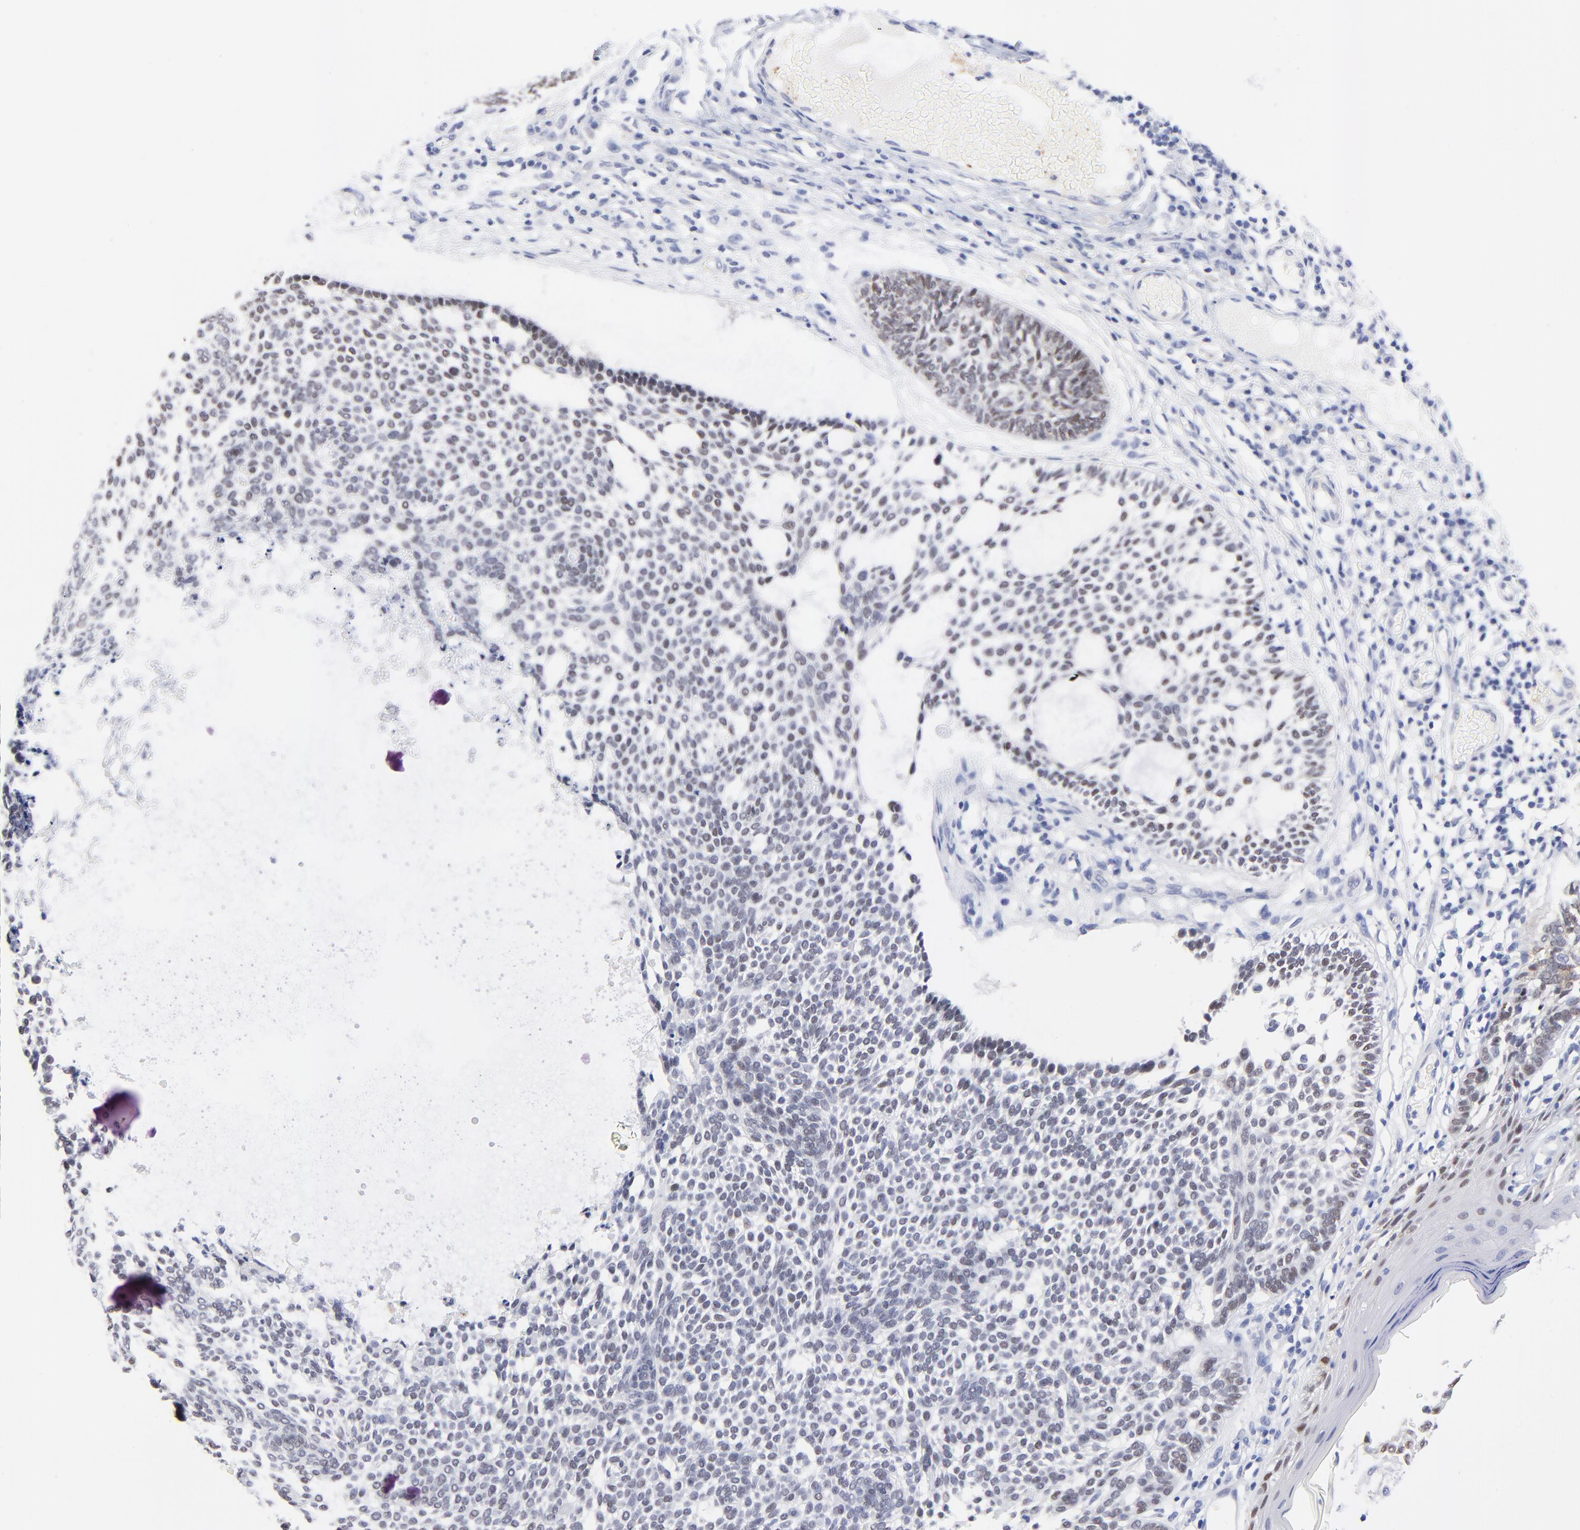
{"staining": {"intensity": "weak", "quantity": "25%-75%", "location": "nuclear"}, "tissue": "skin cancer", "cell_type": "Tumor cells", "image_type": "cancer", "snomed": [{"axis": "morphology", "description": "Basal cell carcinoma"}, {"axis": "topography", "description": "Skin"}], "caption": "Skin cancer (basal cell carcinoma) was stained to show a protein in brown. There is low levels of weak nuclear expression in approximately 25%-75% of tumor cells.", "gene": "FAM117B", "patient": {"sex": "male", "age": 87}}